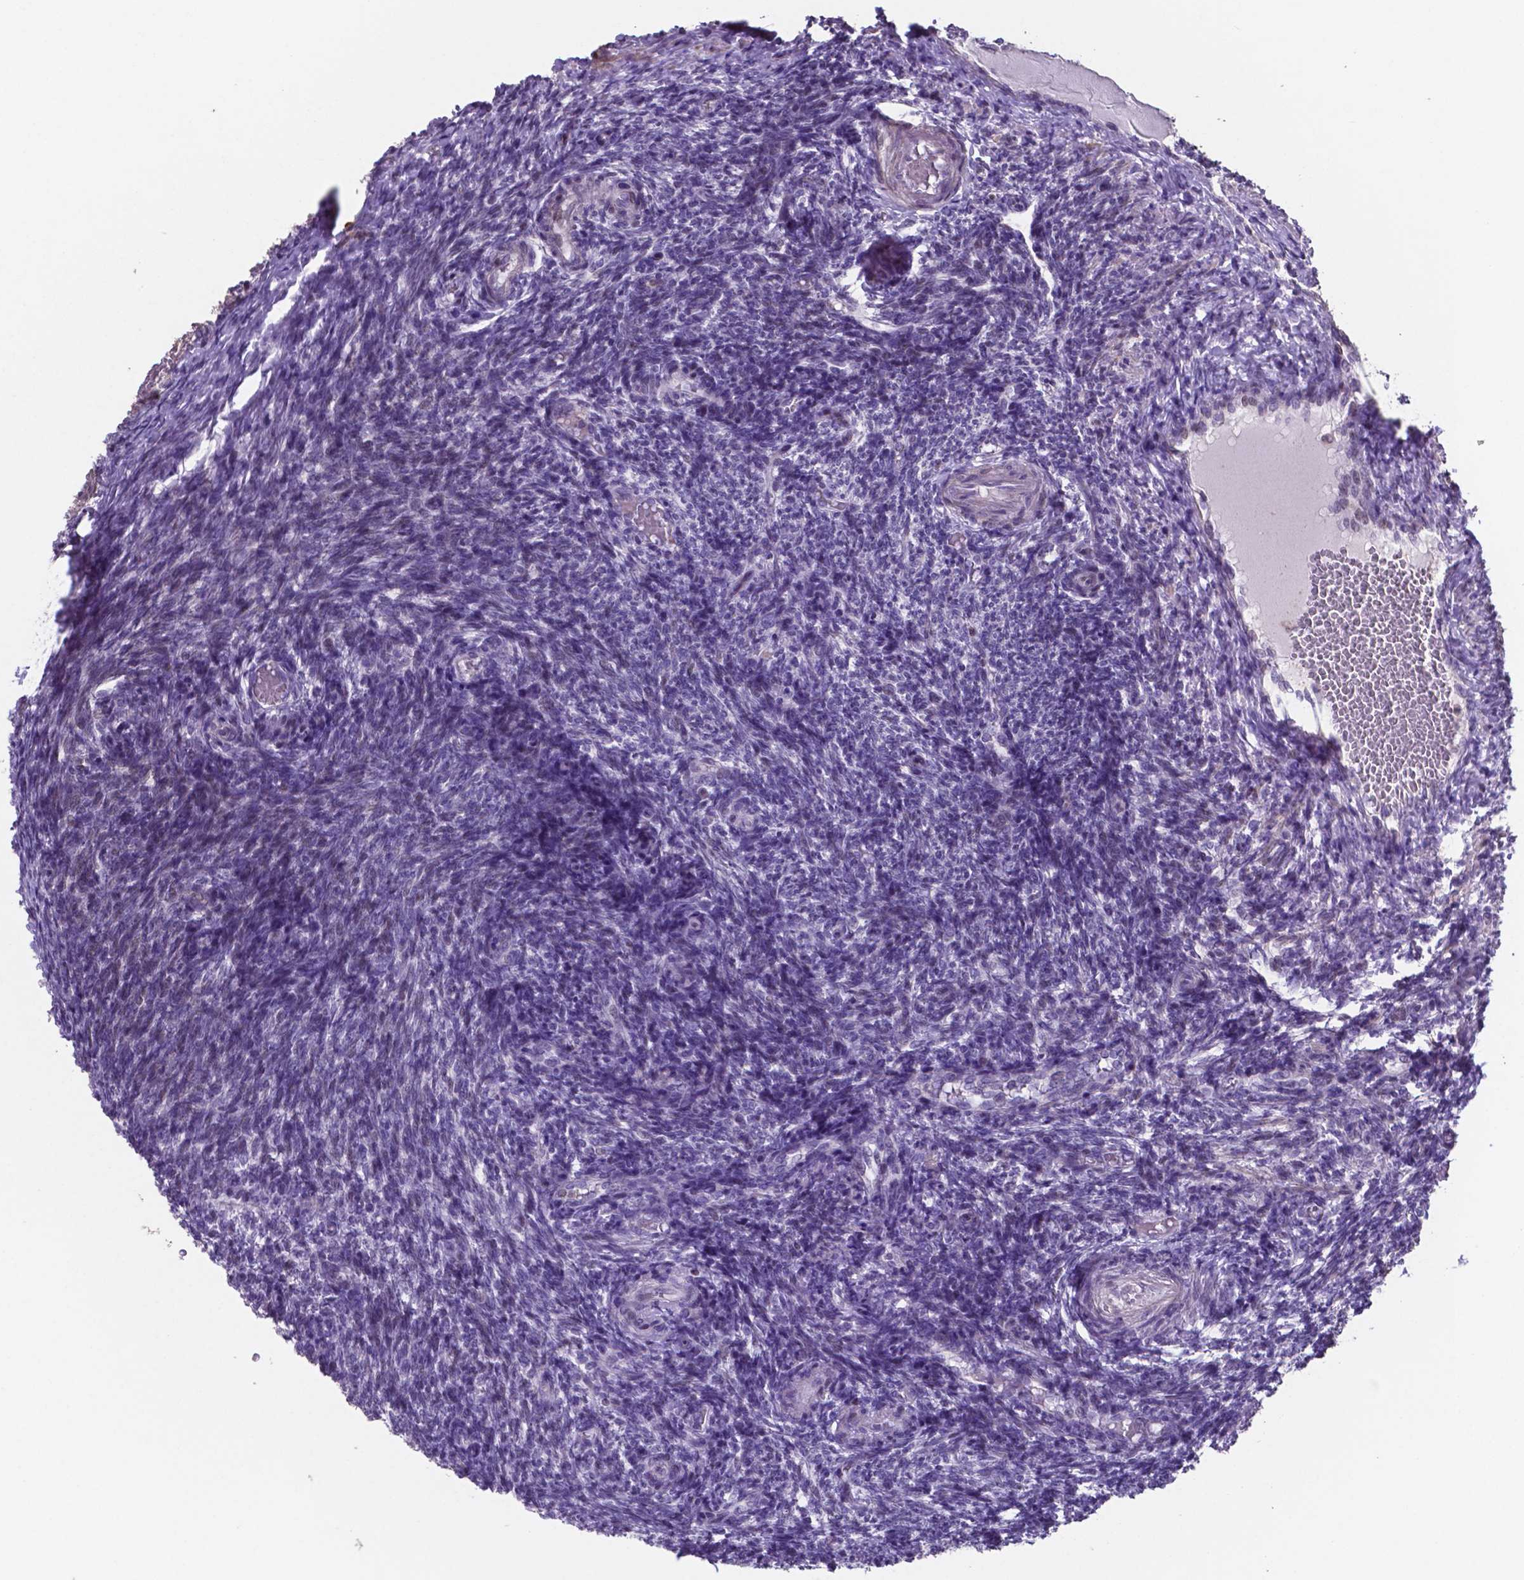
{"staining": {"intensity": "negative", "quantity": "none", "location": "none"}, "tissue": "ovary", "cell_type": "Ovarian stroma cells", "image_type": "normal", "snomed": [{"axis": "morphology", "description": "Normal tissue, NOS"}, {"axis": "topography", "description": "Ovary"}], "caption": "This is an immunohistochemistry micrograph of normal ovary. There is no expression in ovarian stroma cells.", "gene": "MLC1", "patient": {"sex": "female", "age": 39}}